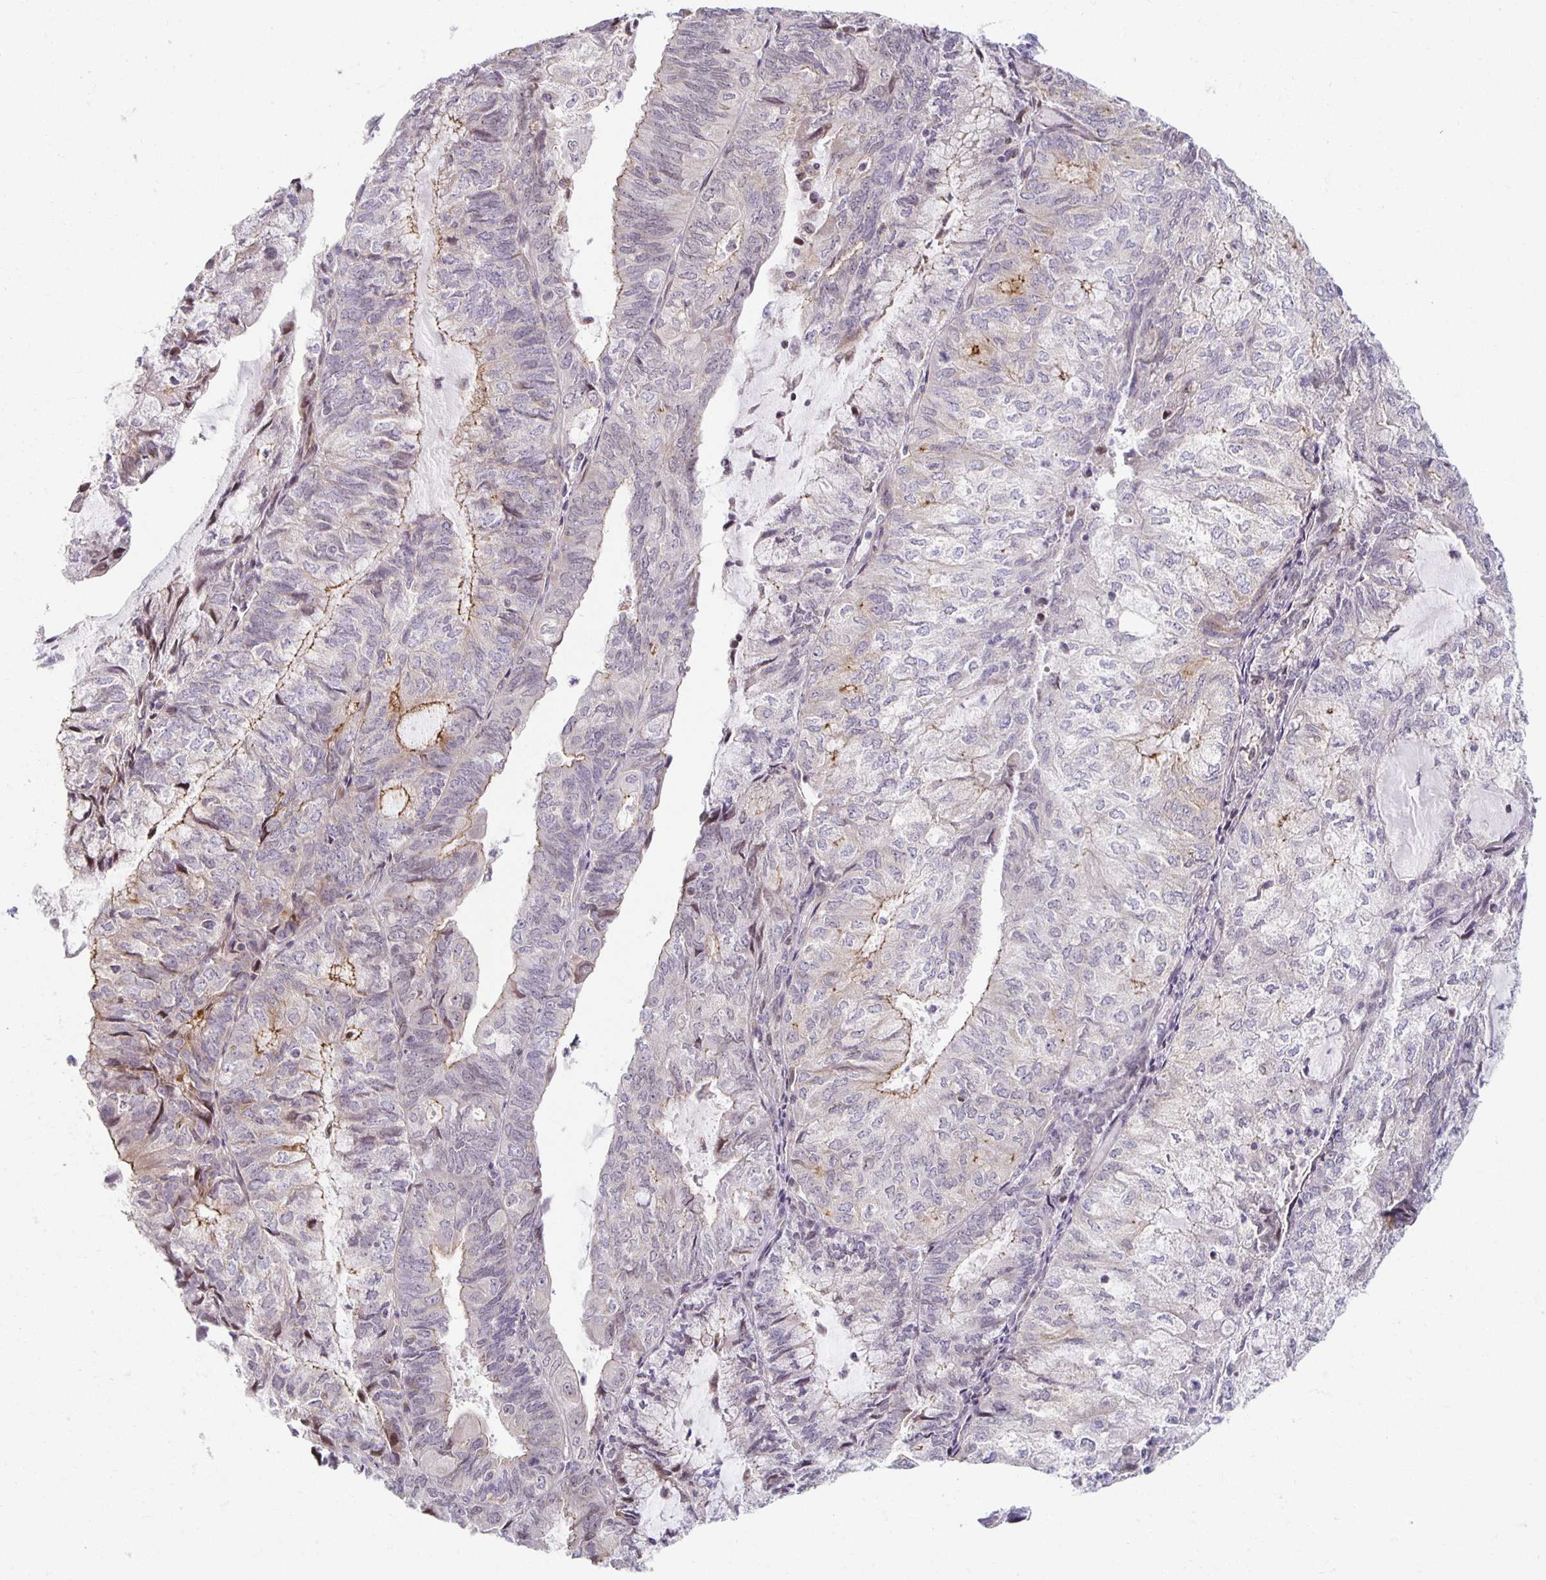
{"staining": {"intensity": "moderate", "quantity": "<25%", "location": "cytoplasmic/membranous"}, "tissue": "endometrial cancer", "cell_type": "Tumor cells", "image_type": "cancer", "snomed": [{"axis": "morphology", "description": "Adenocarcinoma, NOS"}, {"axis": "topography", "description": "Endometrium"}], "caption": "IHC histopathology image of neoplastic tissue: endometrial cancer stained using immunohistochemistry reveals low levels of moderate protein expression localized specifically in the cytoplasmic/membranous of tumor cells, appearing as a cytoplasmic/membranous brown color.", "gene": "HCFC1R1", "patient": {"sex": "female", "age": 81}}